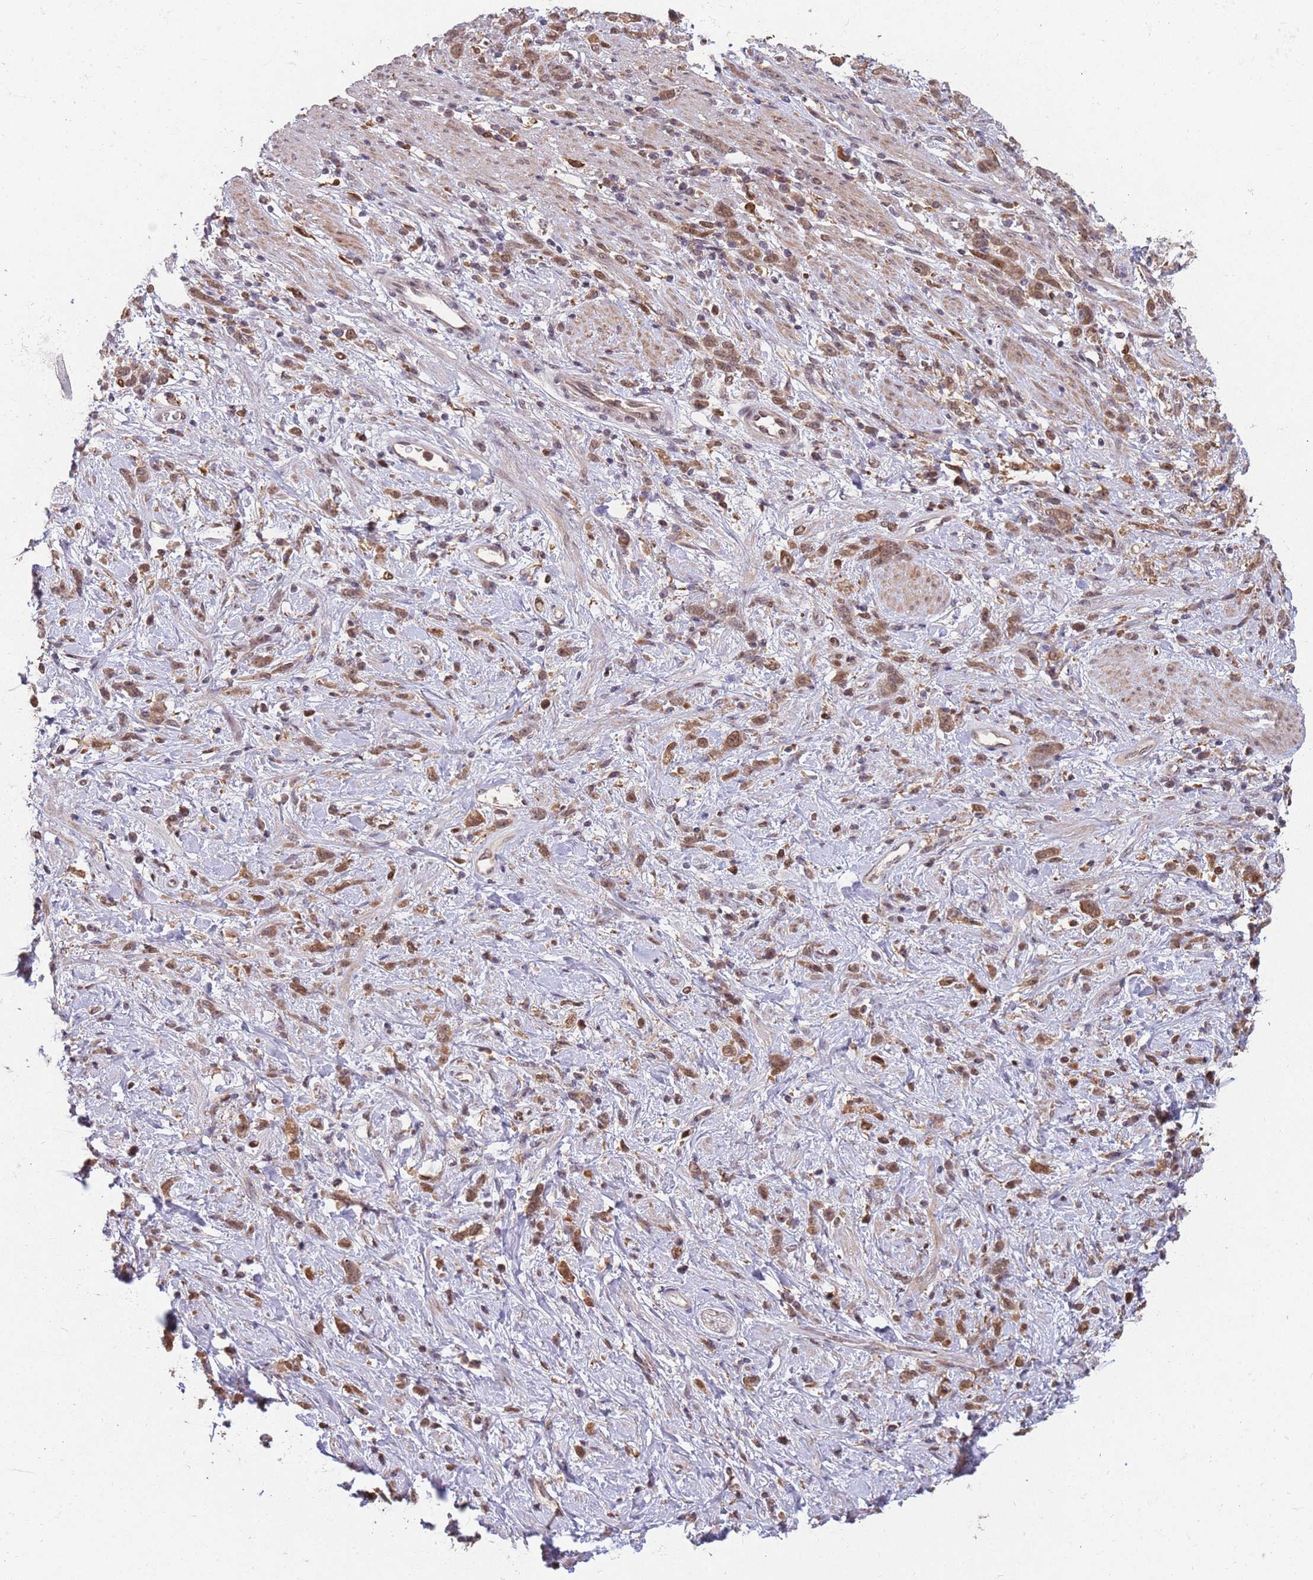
{"staining": {"intensity": "moderate", "quantity": ">75%", "location": "cytoplasmic/membranous,nuclear"}, "tissue": "stomach cancer", "cell_type": "Tumor cells", "image_type": "cancer", "snomed": [{"axis": "morphology", "description": "Adenocarcinoma, NOS"}, {"axis": "topography", "description": "Stomach"}], "caption": "Immunohistochemistry (IHC) of stomach cancer (adenocarcinoma) displays medium levels of moderate cytoplasmic/membranous and nuclear expression in approximately >75% of tumor cells.", "gene": "ZNF639", "patient": {"sex": "female", "age": 60}}